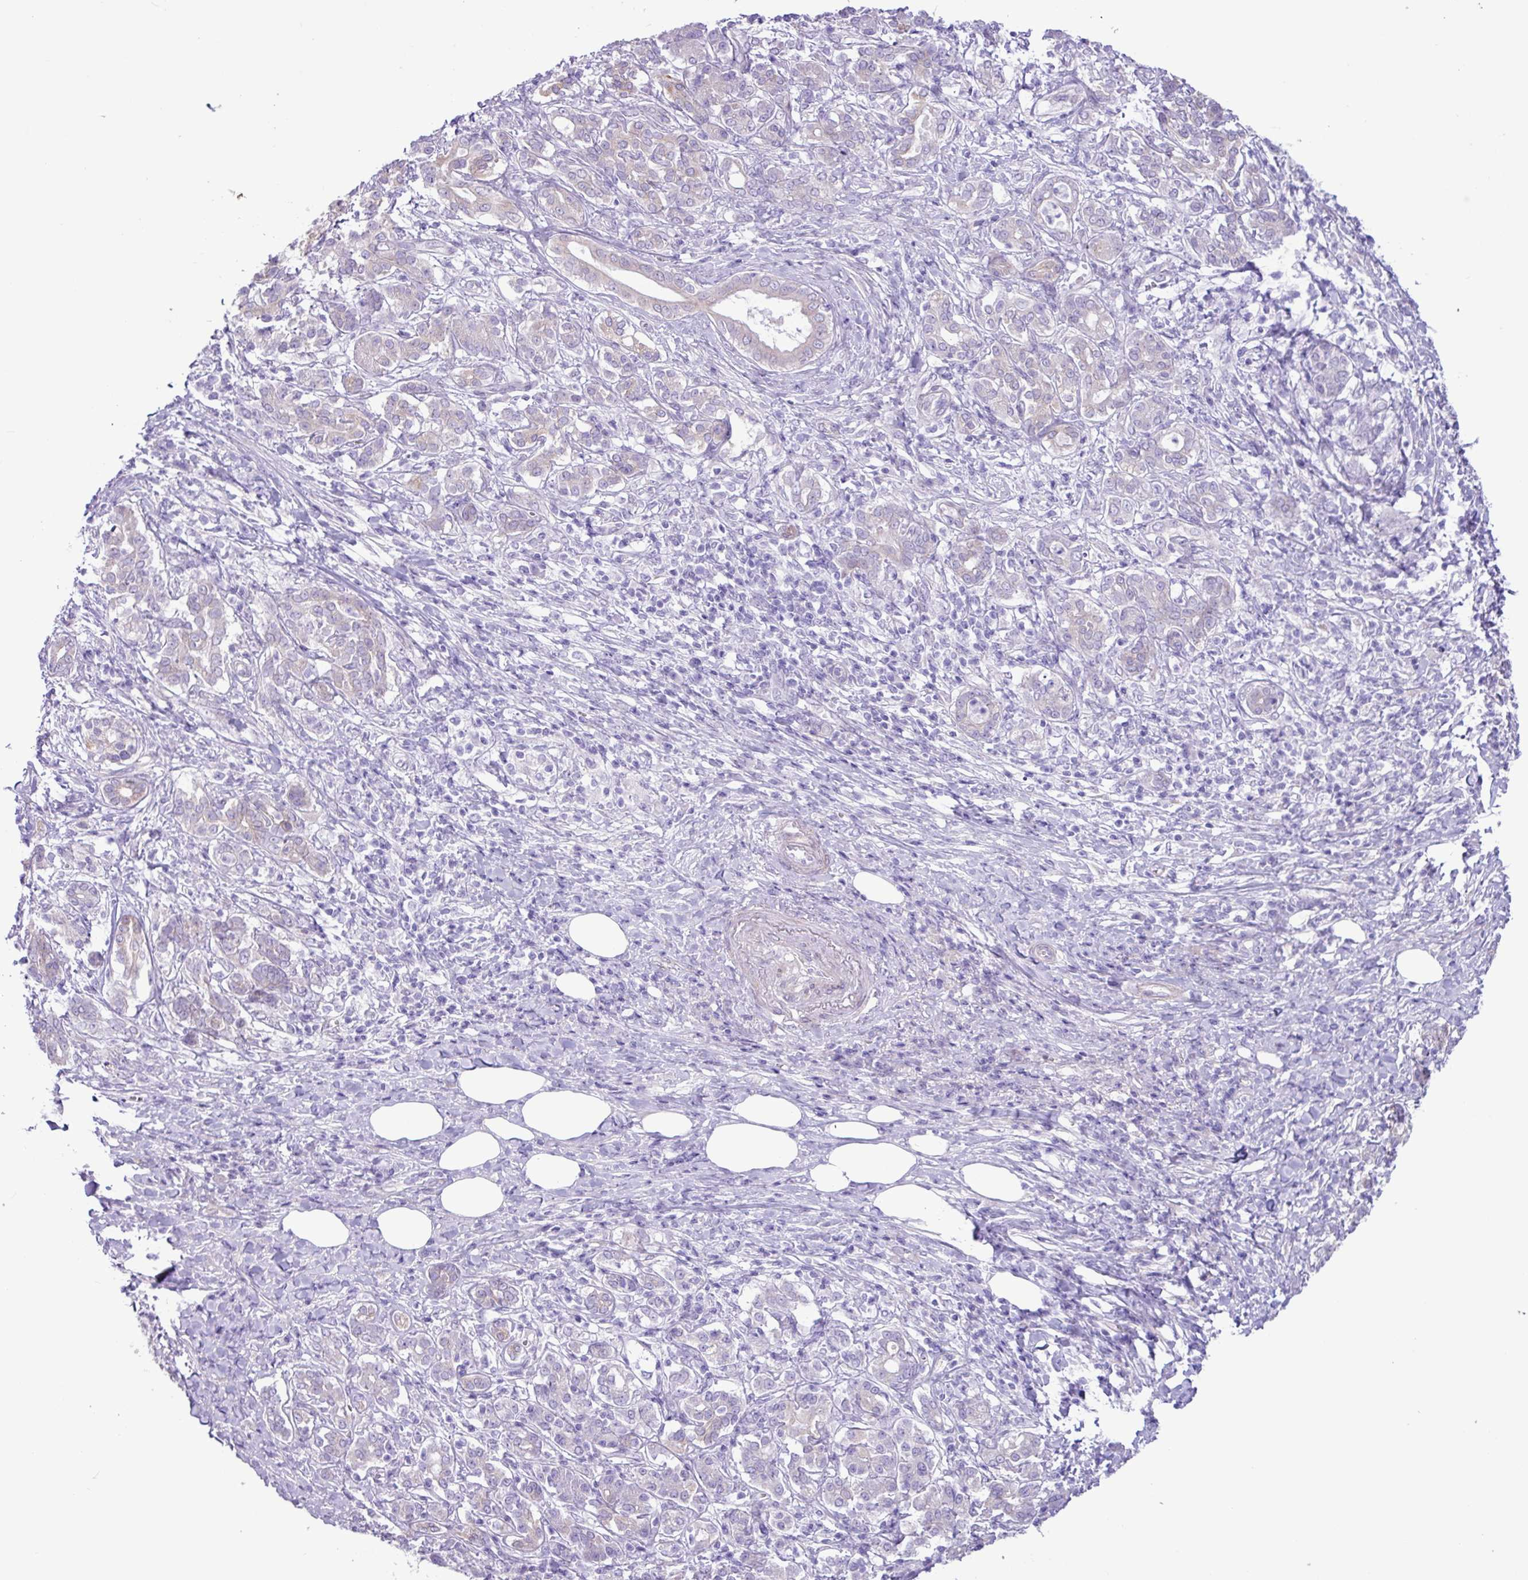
{"staining": {"intensity": "negative", "quantity": "none", "location": "none"}, "tissue": "pancreatic cancer", "cell_type": "Tumor cells", "image_type": "cancer", "snomed": [{"axis": "morphology", "description": "Adenocarcinoma, NOS"}, {"axis": "topography", "description": "Pancreas"}], "caption": "IHC of adenocarcinoma (pancreatic) displays no positivity in tumor cells.", "gene": "SLC38A1", "patient": {"sex": "male", "age": 63}}